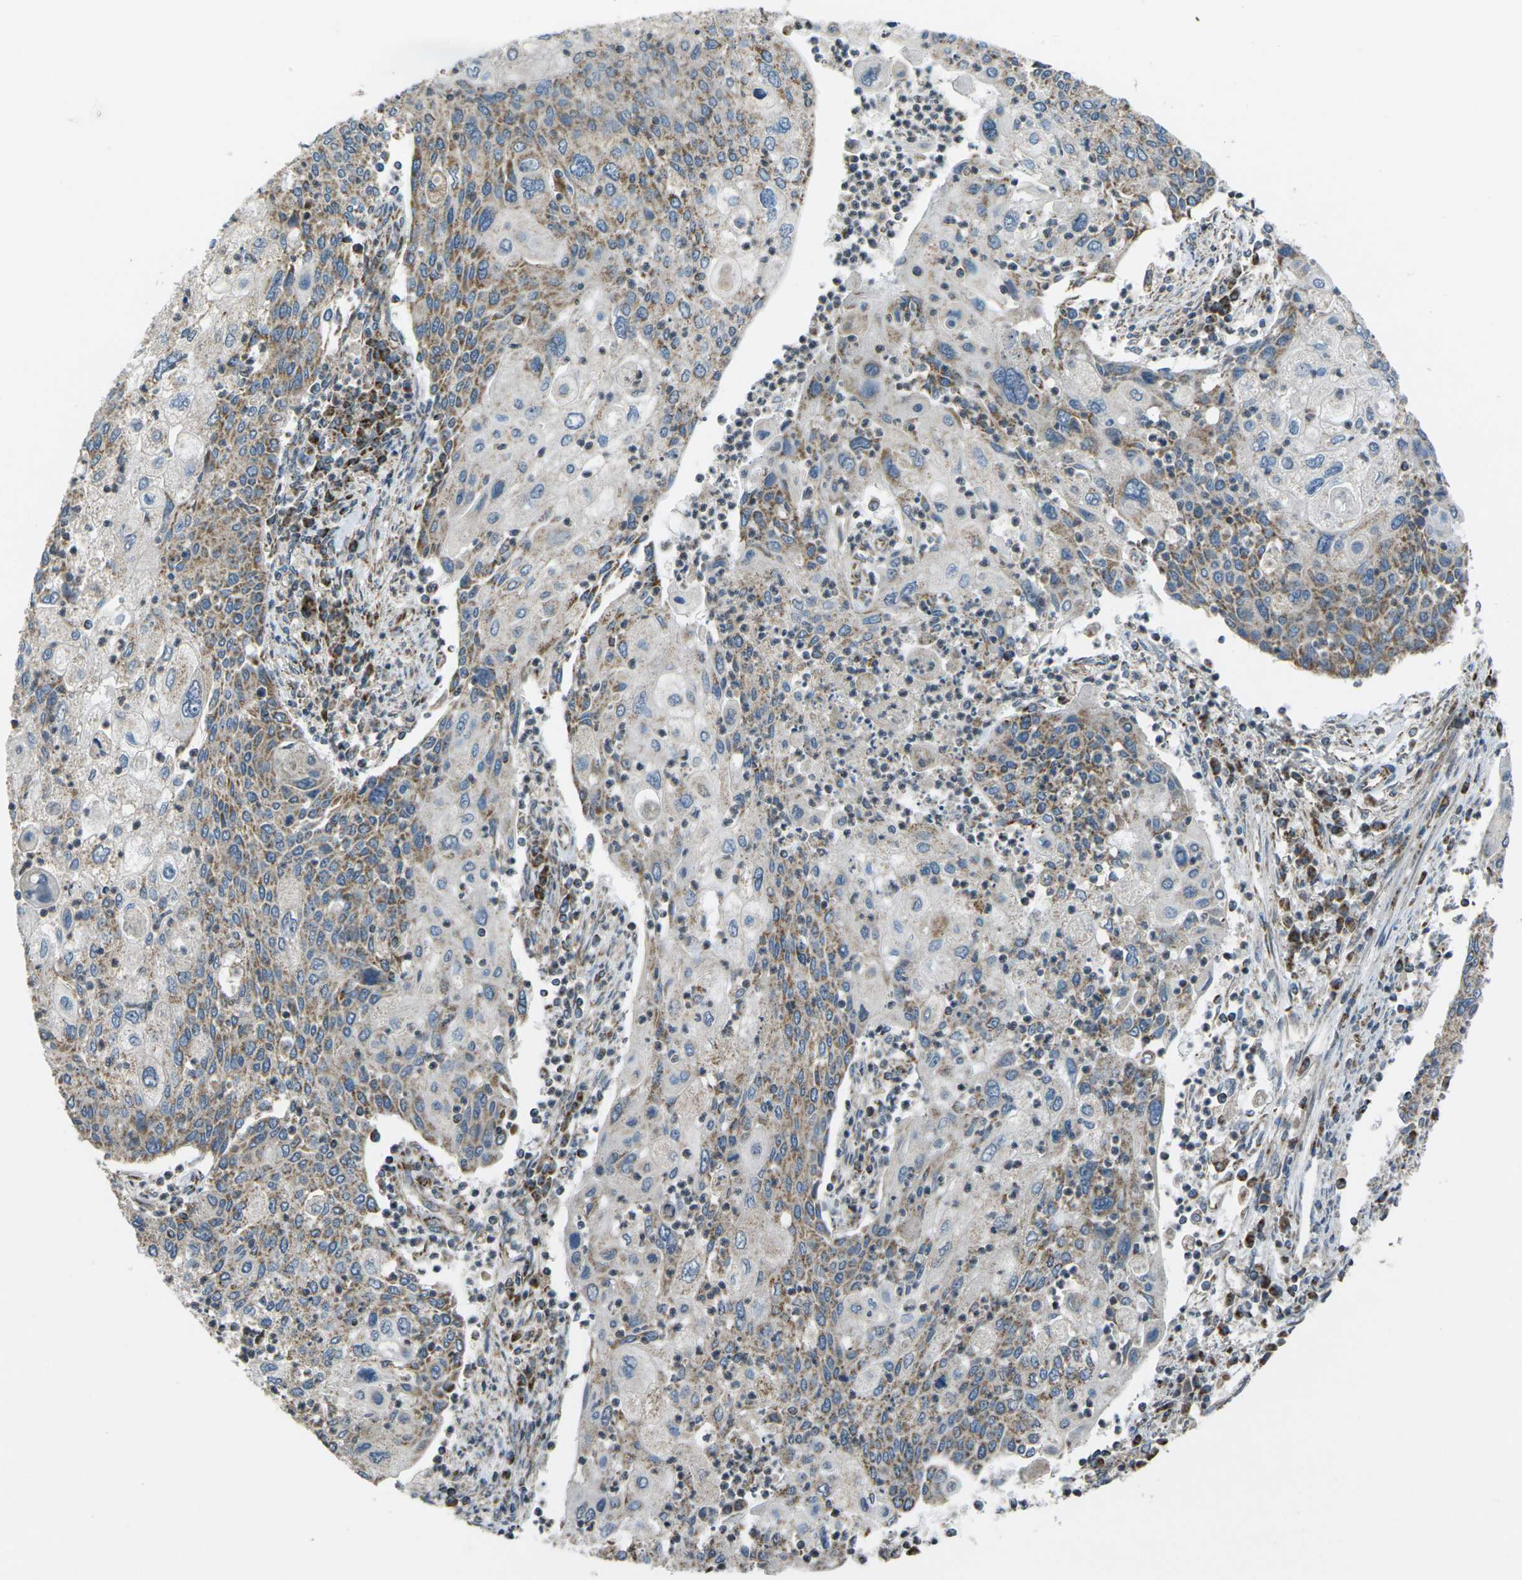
{"staining": {"intensity": "weak", "quantity": ">75%", "location": "cytoplasmic/membranous"}, "tissue": "cervical cancer", "cell_type": "Tumor cells", "image_type": "cancer", "snomed": [{"axis": "morphology", "description": "Squamous cell carcinoma, NOS"}, {"axis": "topography", "description": "Cervix"}], "caption": "Brown immunohistochemical staining in human cervical squamous cell carcinoma displays weak cytoplasmic/membranous positivity in approximately >75% of tumor cells. (DAB (3,3'-diaminobenzidine) IHC with brightfield microscopy, high magnification).", "gene": "TMEM120B", "patient": {"sex": "female", "age": 40}}